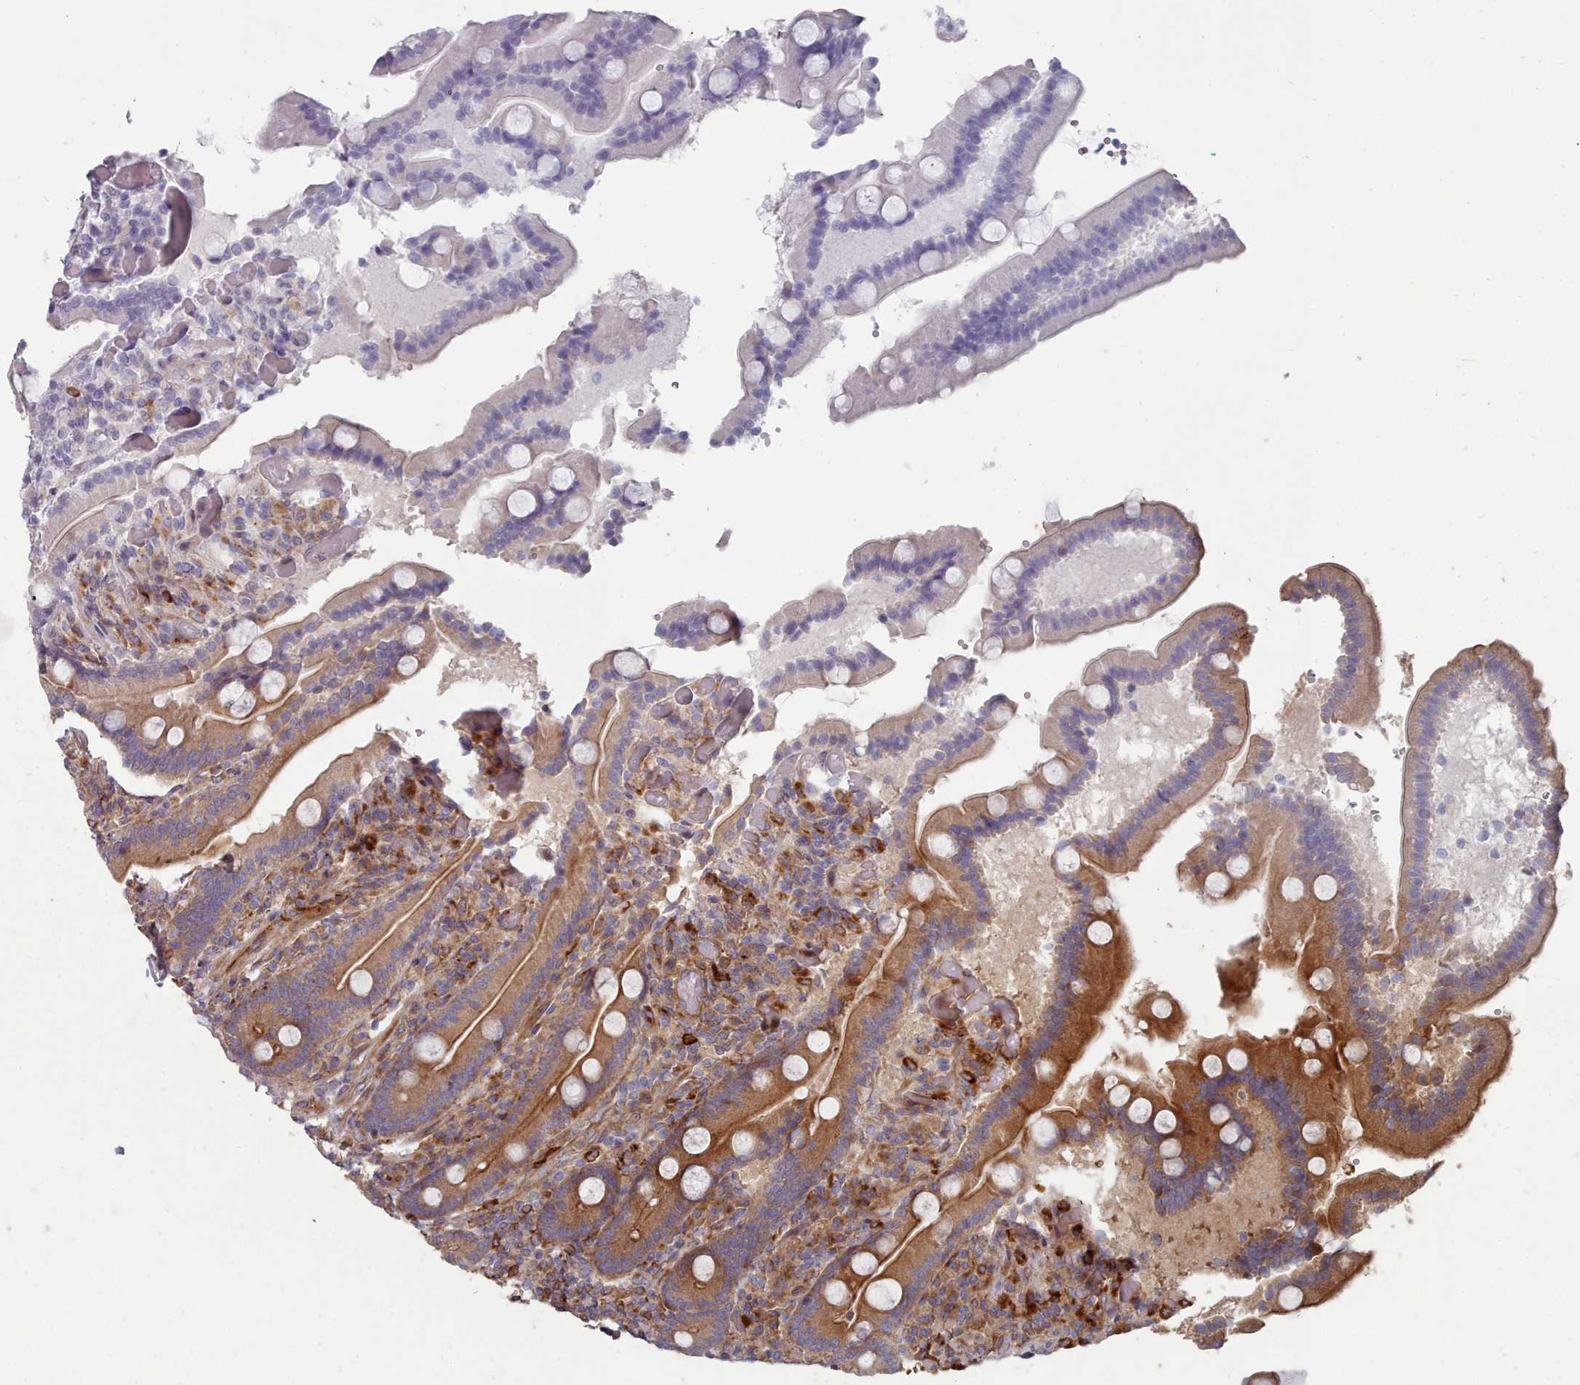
{"staining": {"intensity": "strong", "quantity": "25%-75%", "location": "cytoplasmic/membranous"}, "tissue": "duodenum", "cell_type": "Glandular cells", "image_type": "normal", "snomed": [{"axis": "morphology", "description": "Normal tissue, NOS"}, {"axis": "topography", "description": "Duodenum"}], "caption": "Immunohistochemical staining of benign human duodenum exhibits high levels of strong cytoplasmic/membranous expression in about 25%-75% of glandular cells.", "gene": "THSD7B", "patient": {"sex": "female", "age": 62}}